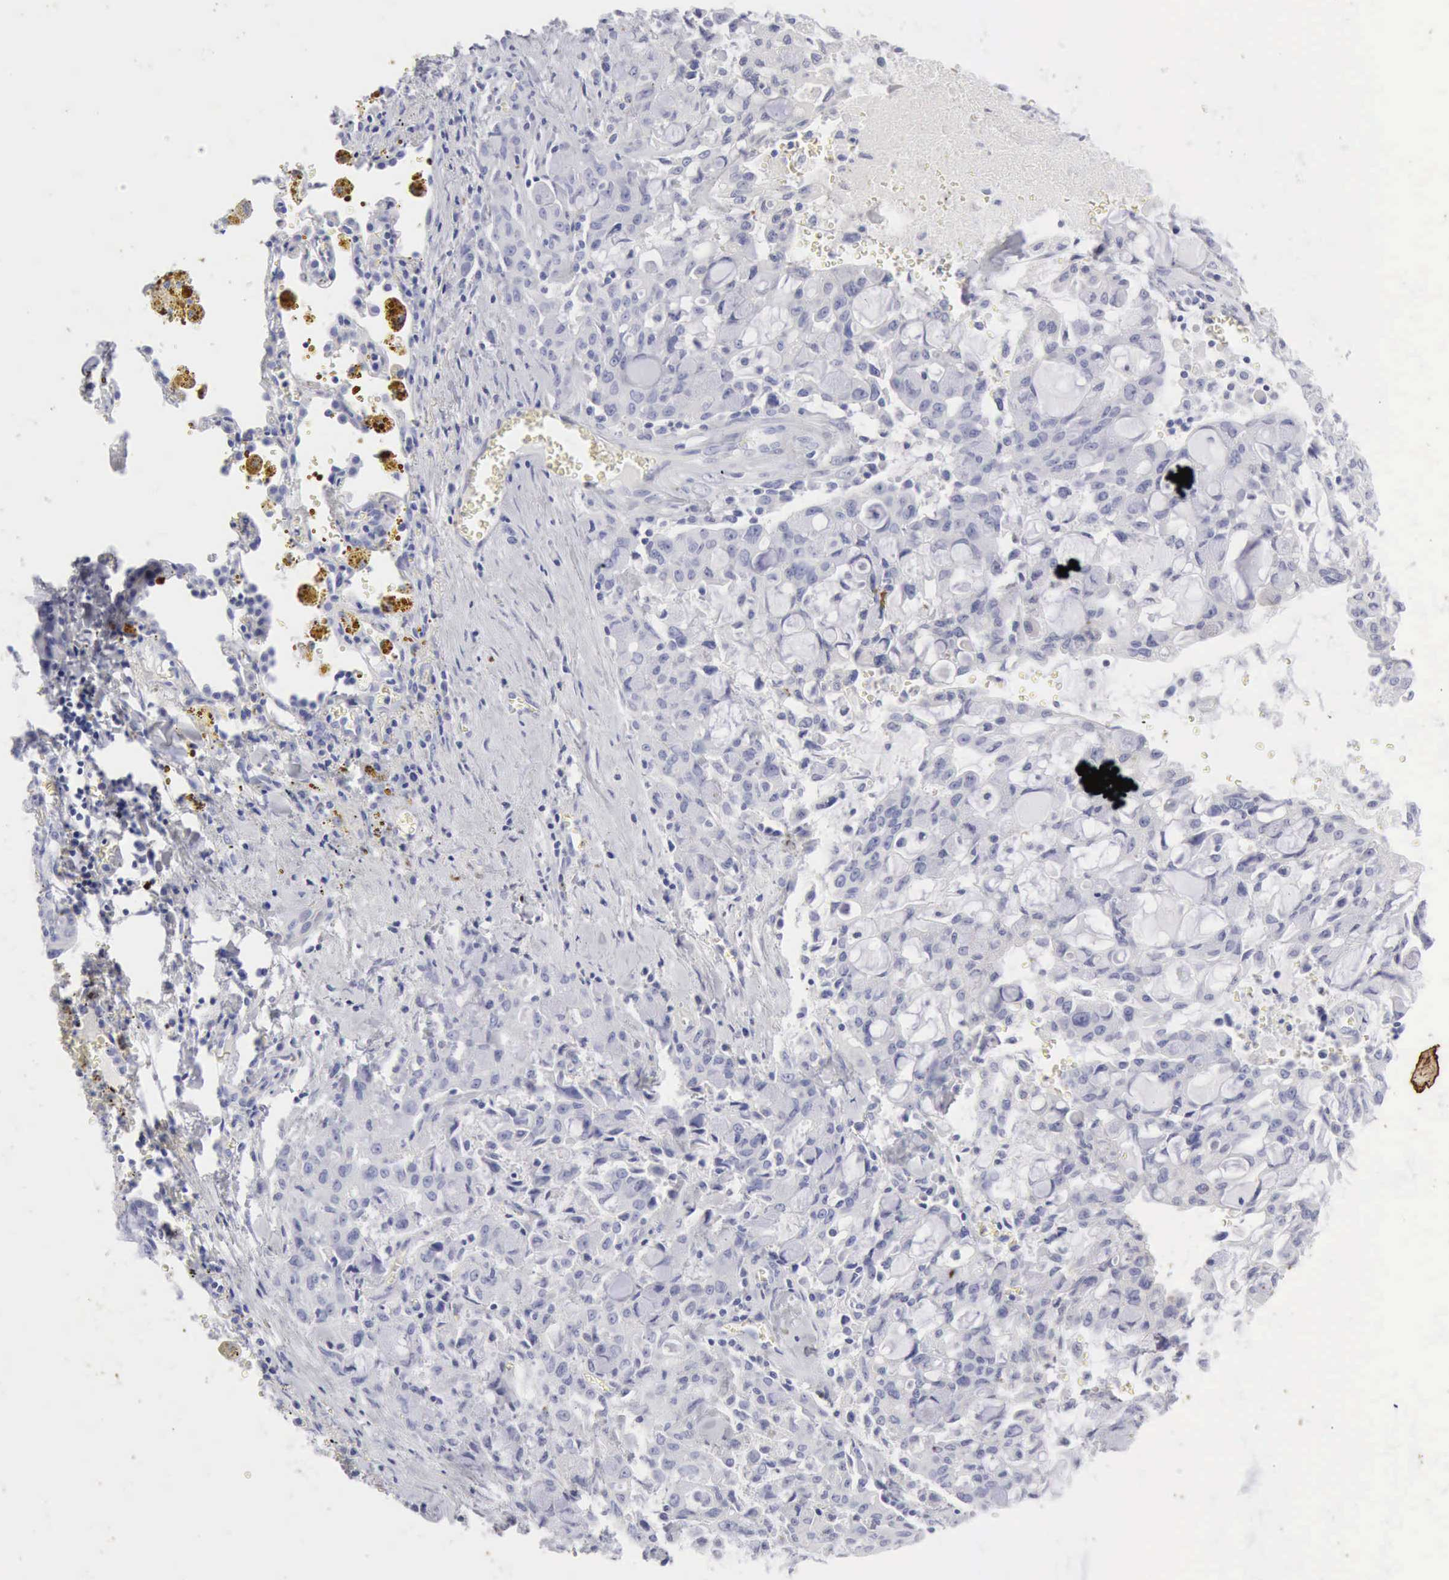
{"staining": {"intensity": "negative", "quantity": "none", "location": "none"}, "tissue": "lung cancer", "cell_type": "Tumor cells", "image_type": "cancer", "snomed": [{"axis": "morphology", "description": "Adenocarcinoma, NOS"}, {"axis": "topography", "description": "Lung"}], "caption": "This is an immunohistochemistry (IHC) micrograph of adenocarcinoma (lung). There is no positivity in tumor cells.", "gene": "KRT10", "patient": {"sex": "female", "age": 44}}